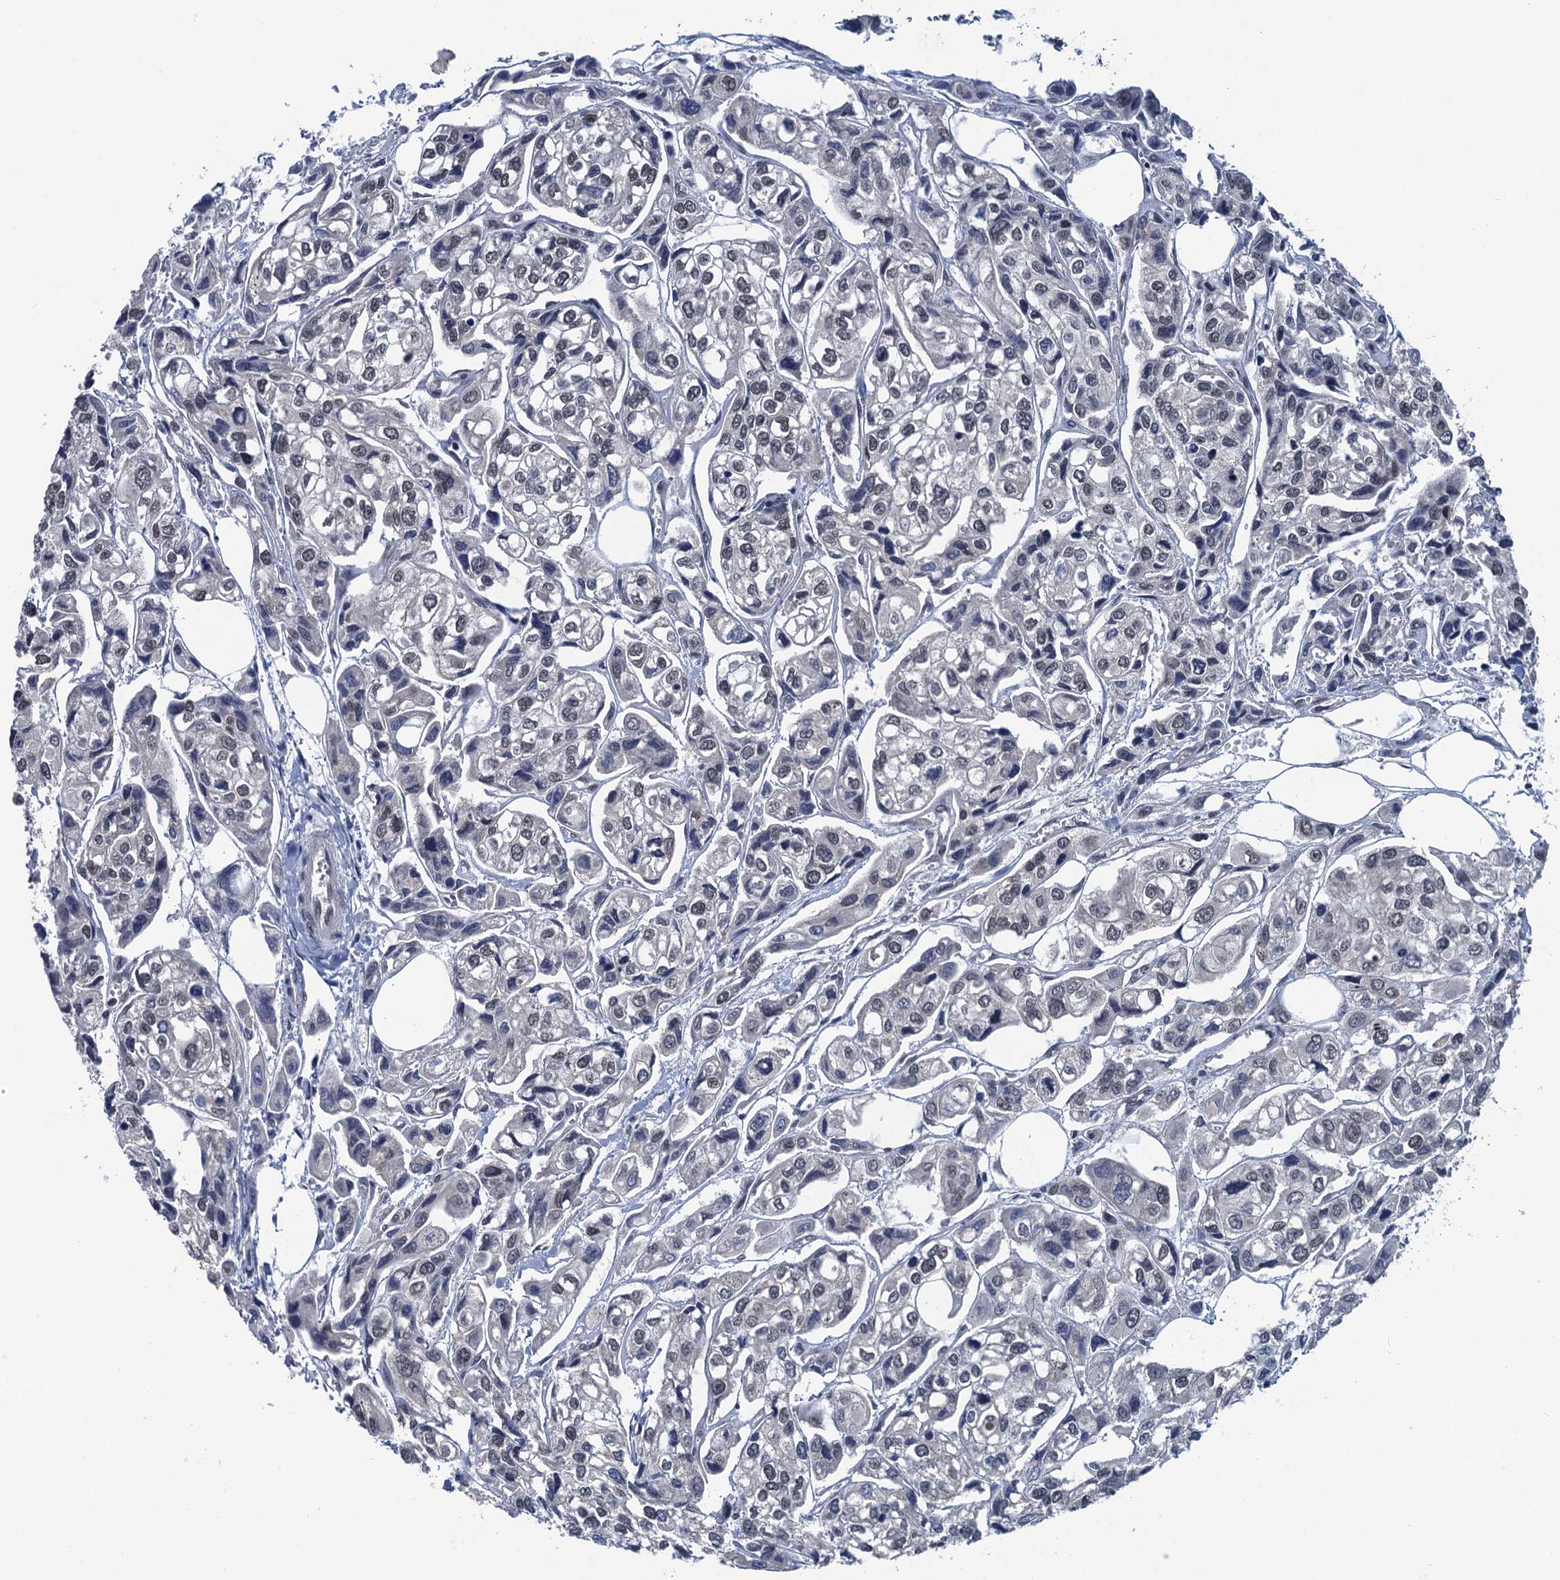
{"staining": {"intensity": "weak", "quantity": "<25%", "location": "nuclear"}, "tissue": "urothelial cancer", "cell_type": "Tumor cells", "image_type": "cancer", "snomed": [{"axis": "morphology", "description": "Urothelial carcinoma, High grade"}, {"axis": "topography", "description": "Urinary bladder"}], "caption": "This is a micrograph of IHC staining of urothelial cancer, which shows no staining in tumor cells. Nuclei are stained in blue.", "gene": "RASSF4", "patient": {"sex": "male", "age": 67}}